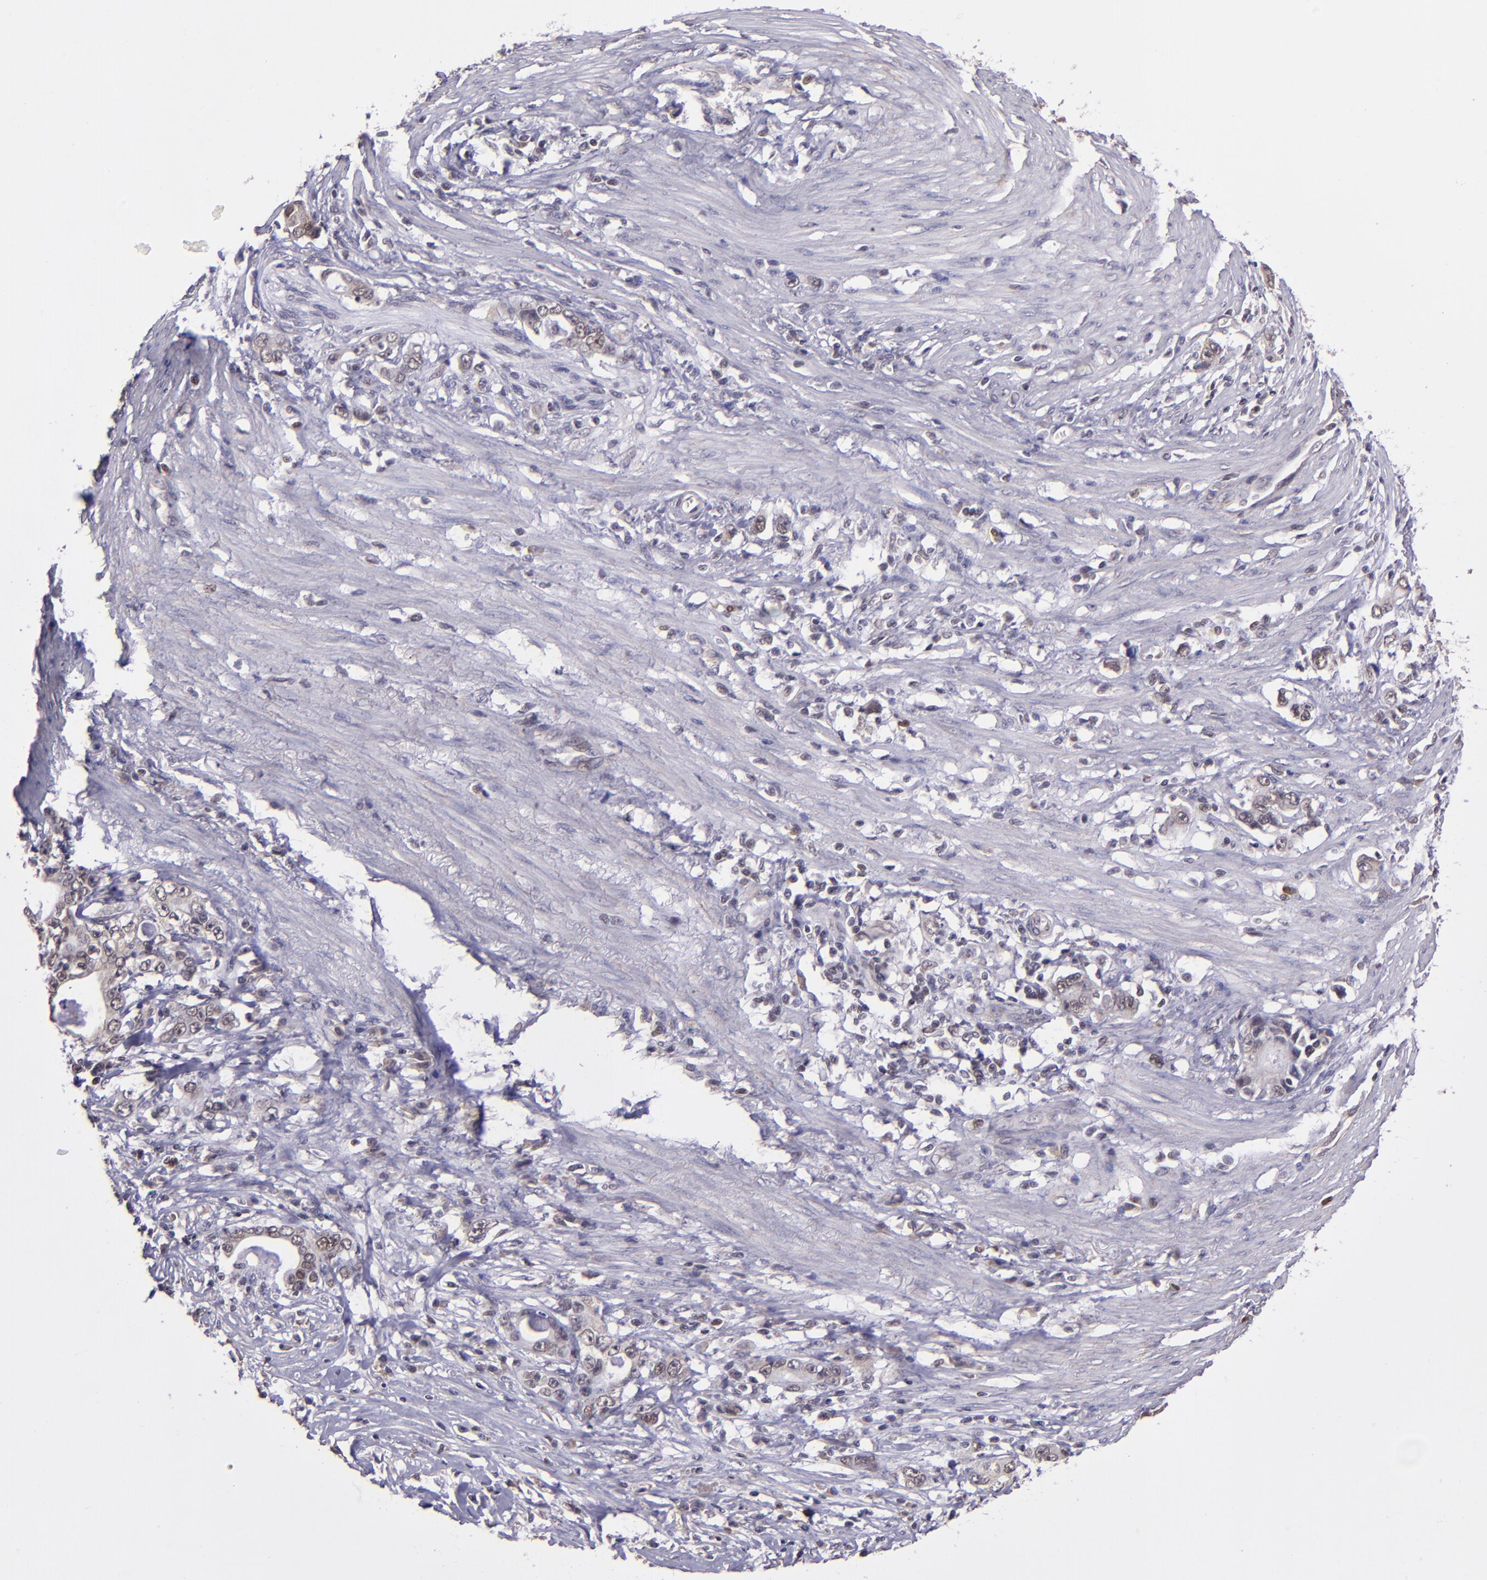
{"staining": {"intensity": "weak", "quantity": "25%-75%", "location": "cytoplasmic/membranous,nuclear"}, "tissue": "stomach cancer", "cell_type": "Tumor cells", "image_type": "cancer", "snomed": [{"axis": "morphology", "description": "Adenocarcinoma, NOS"}, {"axis": "topography", "description": "Stomach, lower"}], "caption": "IHC histopathology image of human adenocarcinoma (stomach) stained for a protein (brown), which reveals low levels of weak cytoplasmic/membranous and nuclear staining in approximately 25%-75% of tumor cells.", "gene": "ELF1", "patient": {"sex": "female", "age": 72}}